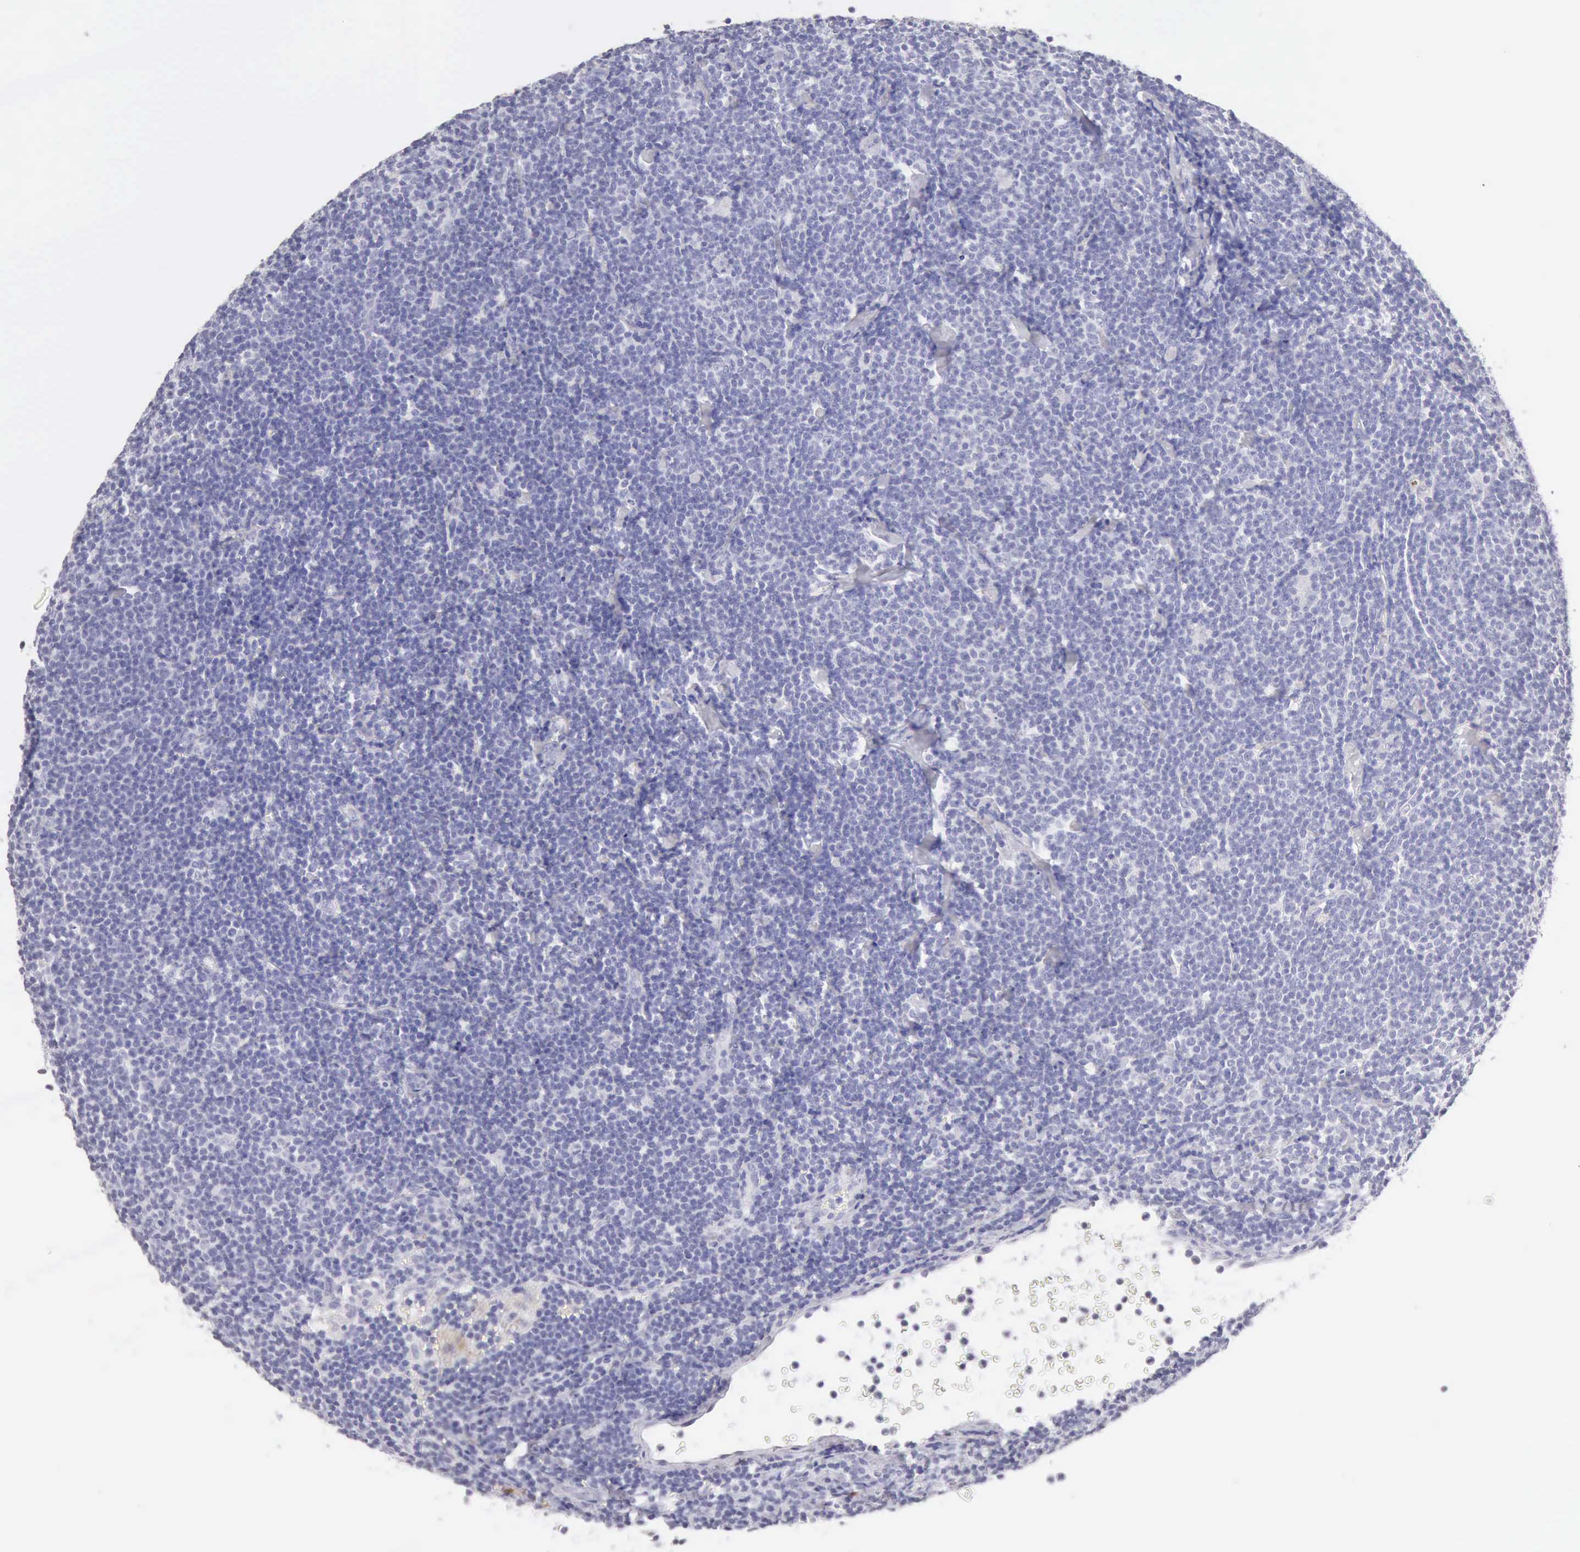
{"staining": {"intensity": "negative", "quantity": "none", "location": "none"}, "tissue": "lymphoma", "cell_type": "Tumor cells", "image_type": "cancer", "snomed": [{"axis": "morphology", "description": "Malignant lymphoma, non-Hodgkin's type, Low grade"}, {"axis": "topography", "description": "Lymph node"}], "caption": "The micrograph displays no significant expression in tumor cells of lymphoma. The staining is performed using DAB brown chromogen with nuclei counter-stained in using hematoxylin.", "gene": "RNASE1", "patient": {"sex": "male", "age": 65}}